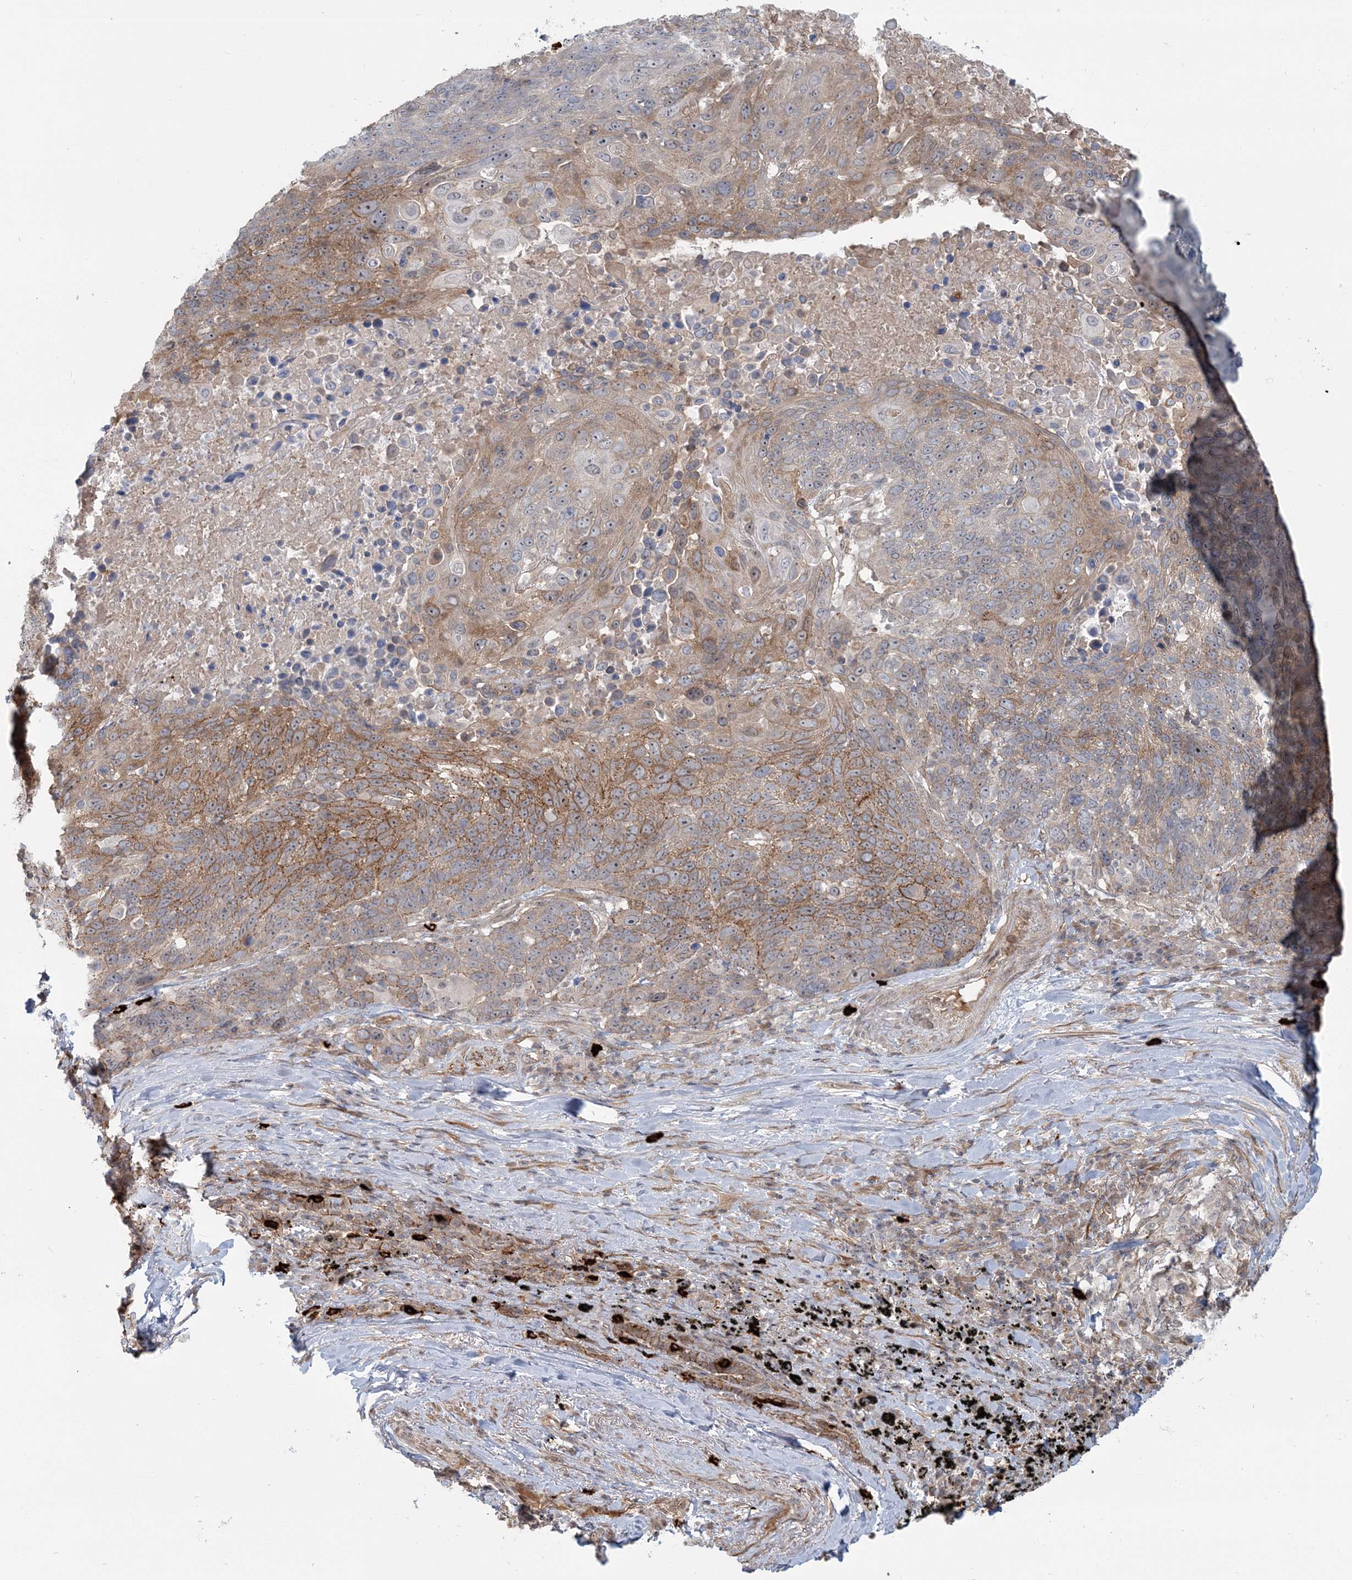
{"staining": {"intensity": "moderate", "quantity": "25%-75%", "location": "cytoplasmic/membranous"}, "tissue": "lung cancer", "cell_type": "Tumor cells", "image_type": "cancer", "snomed": [{"axis": "morphology", "description": "Squamous cell carcinoma, NOS"}, {"axis": "topography", "description": "Lung"}], "caption": "Brown immunohistochemical staining in squamous cell carcinoma (lung) demonstrates moderate cytoplasmic/membranous staining in about 25%-75% of tumor cells.", "gene": "SH3PXD2A", "patient": {"sex": "male", "age": 66}}